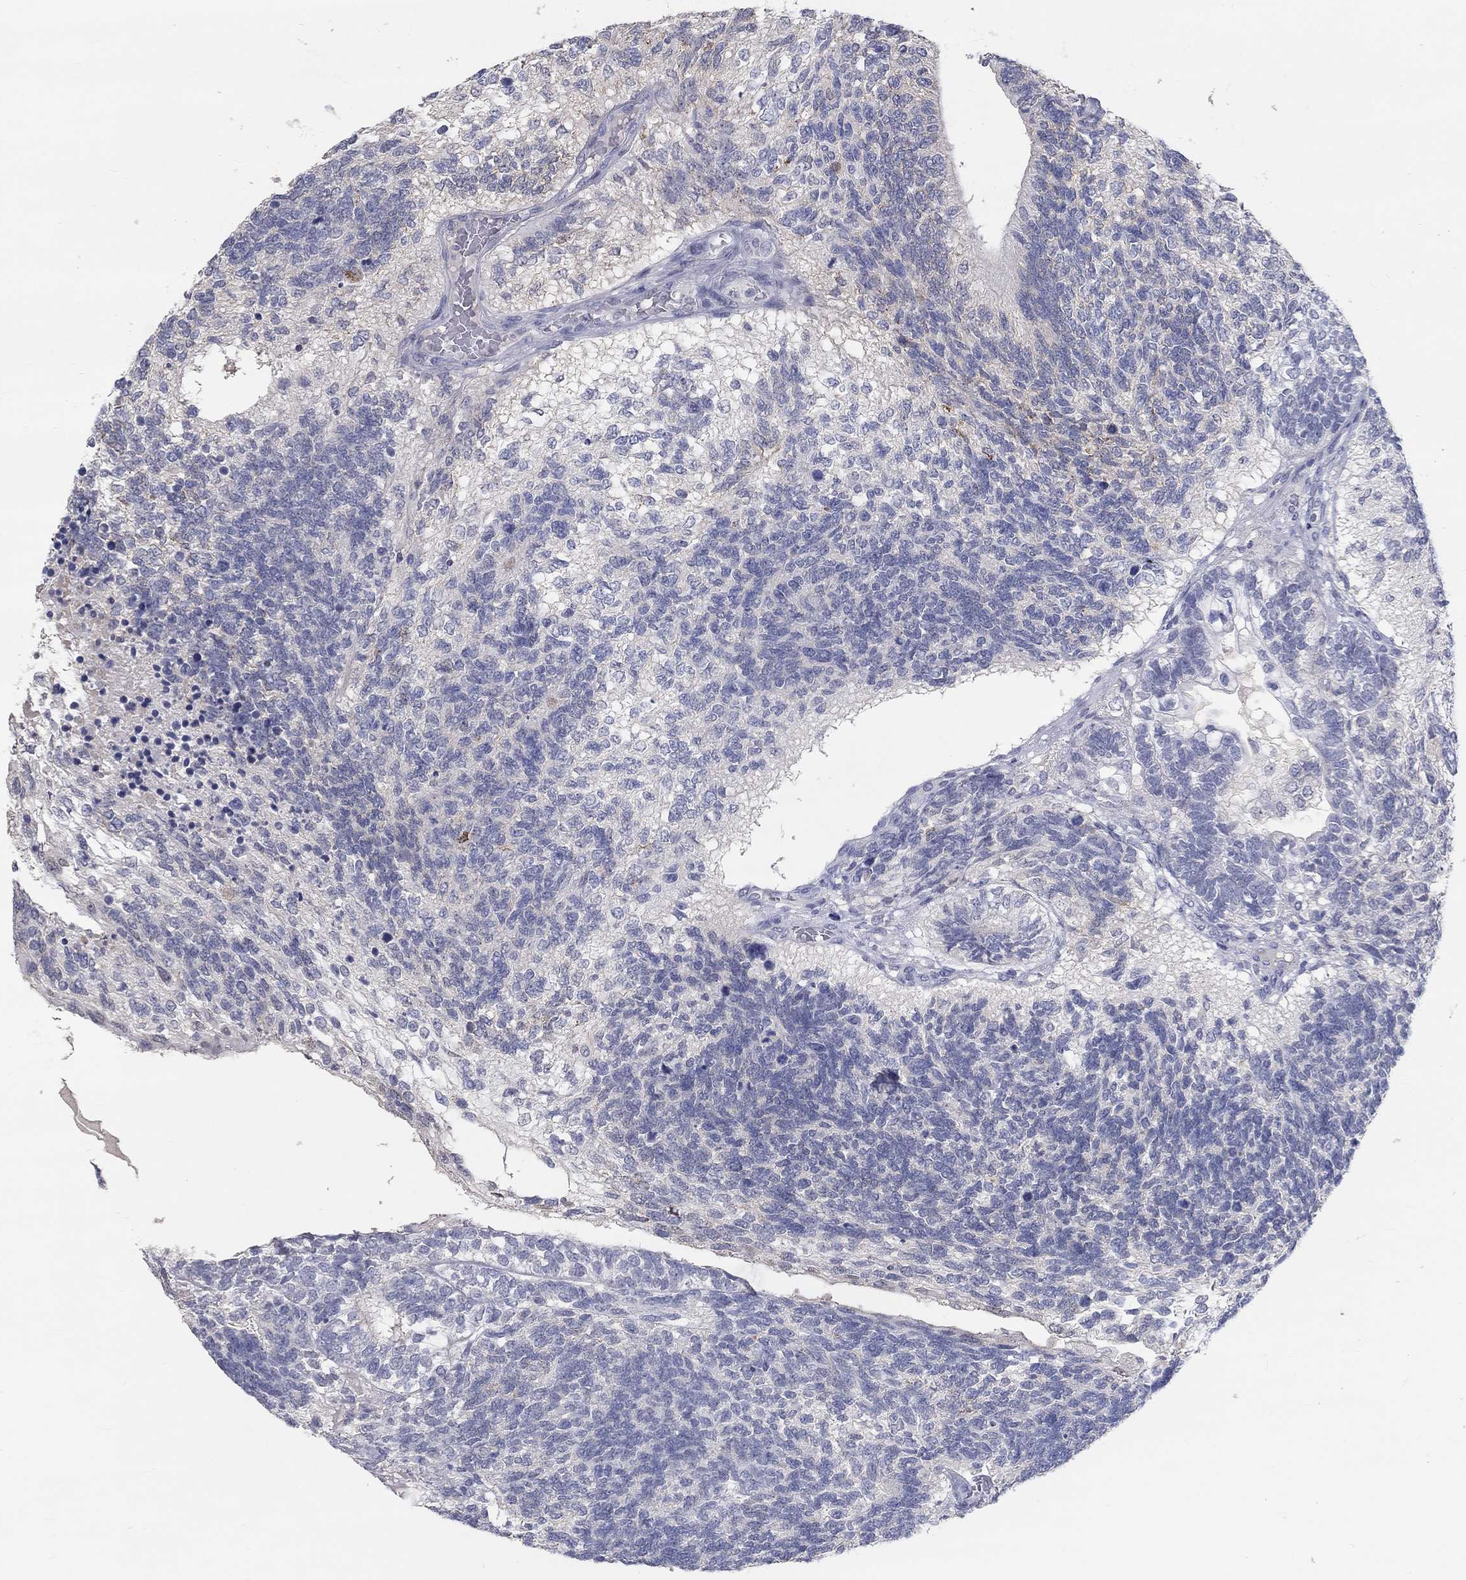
{"staining": {"intensity": "moderate", "quantity": "<25%", "location": "cytoplasmic/membranous"}, "tissue": "testis cancer", "cell_type": "Tumor cells", "image_type": "cancer", "snomed": [{"axis": "morphology", "description": "Seminoma, NOS"}, {"axis": "morphology", "description": "Carcinoma, Embryonal, NOS"}, {"axis": "topography", "description": "Testis"}], "caption": "Brown immunohistochemical staining in embryonal carcinoma (testis) demonstrates moderate cytoplasmic/membranous expression in about <25% of tumor cells.", "gene": "FGF2", "patient": {"sex": "male", "age": 41}}